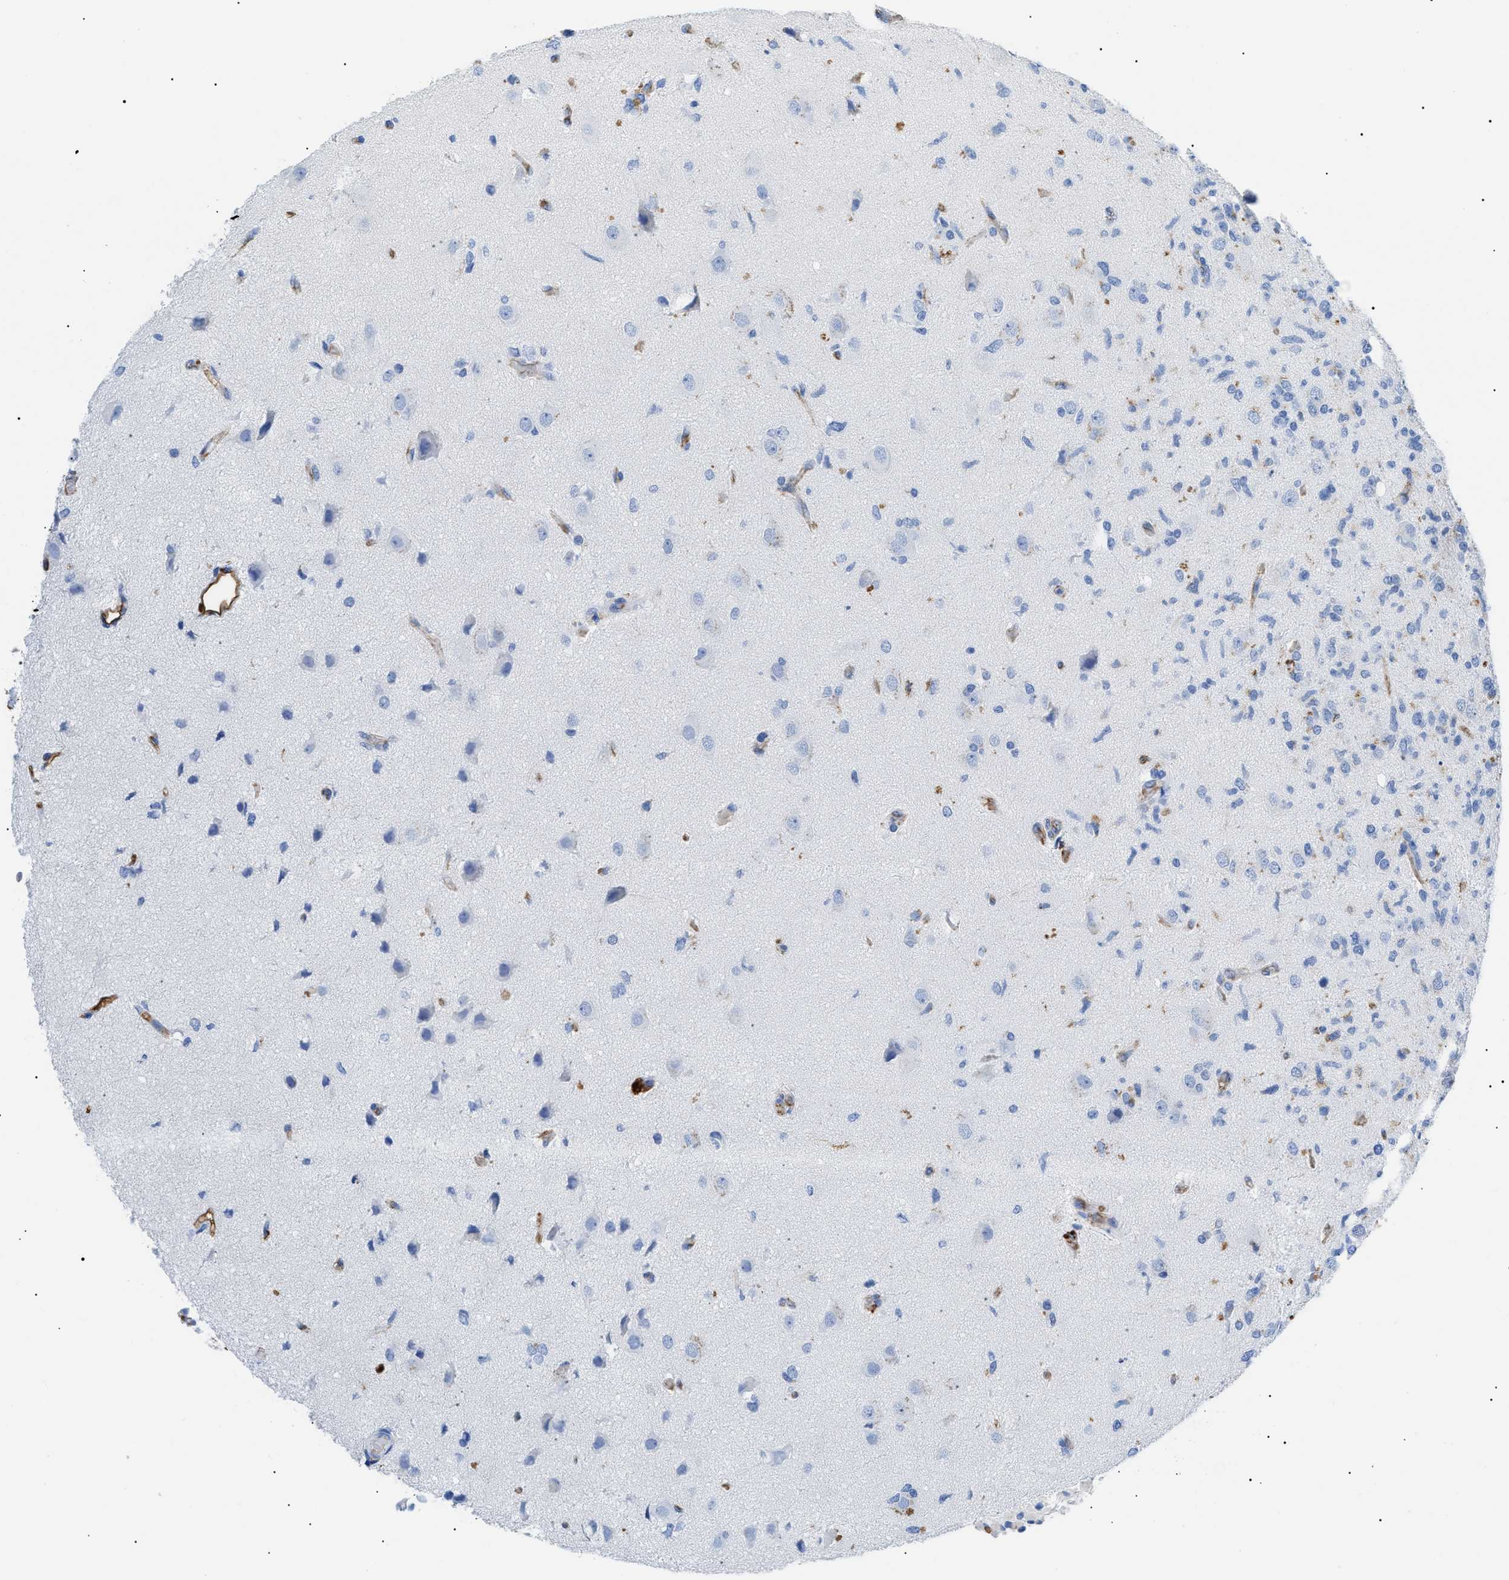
{"staining": {"intensity": "negative", "quantity": "none", "location": "none"}, "tissue": "glioma", "cell_type": "Tumor cells", "image_type": "cancer", "snomed": [{"axis": "morphology", "description": "Glioma, malignant, High grade"}, {"axis": "topography", "description": "Brain"}], "caption": "This is an IHC photomicrograph of malignant high-grade glioma. There is no positivity in tumor cells.", "gene": "PODXL", "patient": {"sex": "female", "age": 59}}